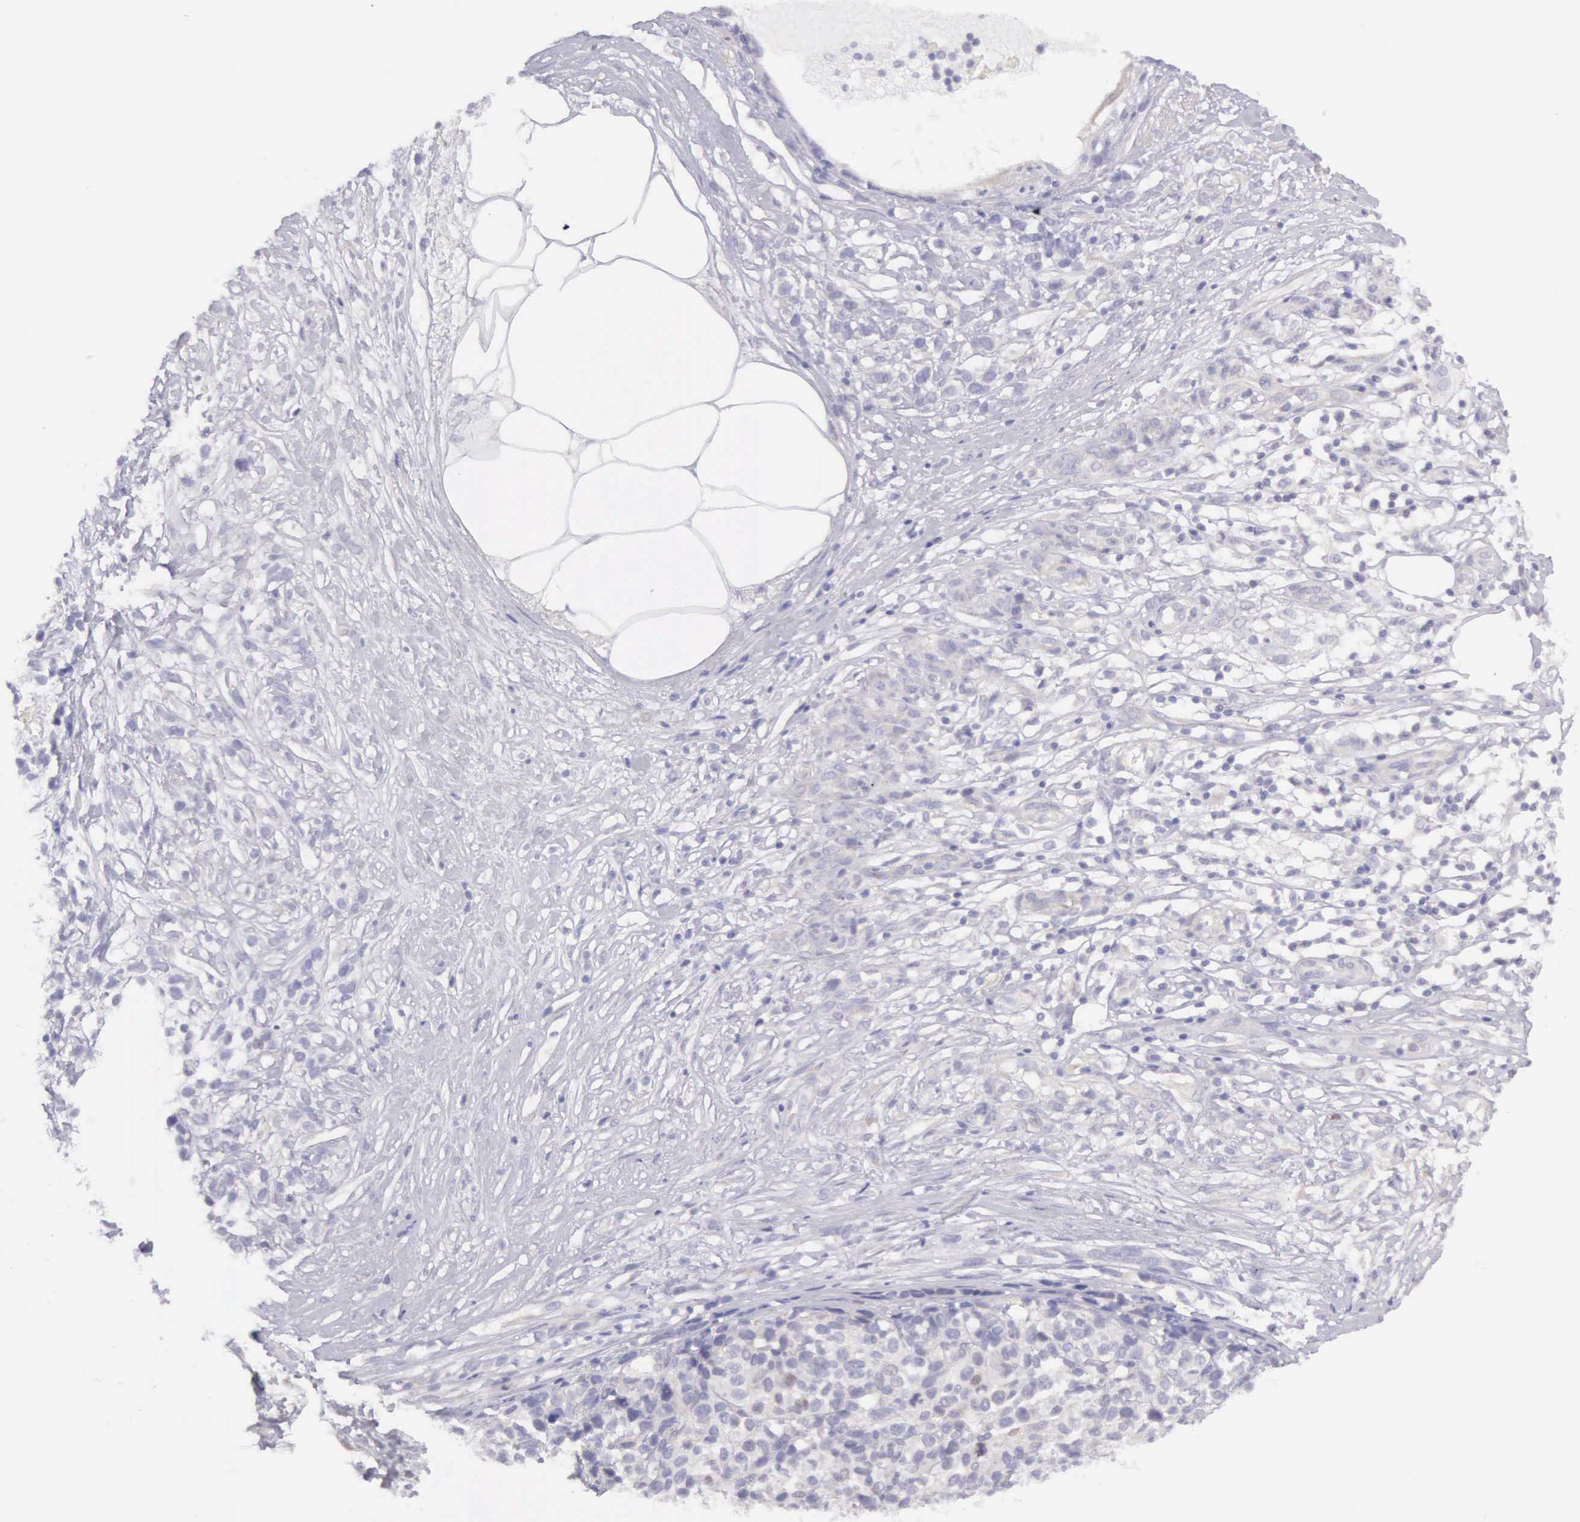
{"staining": {"intensity": "weak", "quantity": "<25%", "location": "cytoplasmic/membranous"}, "tissue": "melanoma", "cell_type": "Tumor cells", "image_type": "cancer", "snomed": [{"axis": "morphology", "description": "Malignant melanoma, NOS"}, {"axis": "topography", "description": "Skin"}], "caption": "This image is of malignant melanoma stained with IHC to label a protein in brown with the nuclei are counter-stained blue. There is no positivity in tumor cells. (Brightfield microscopy of DAB immunohistochemistry (IHC) at high magnification).", "gene": "ARFGAP3", "patient": {"sex": "female", "age": 85}}